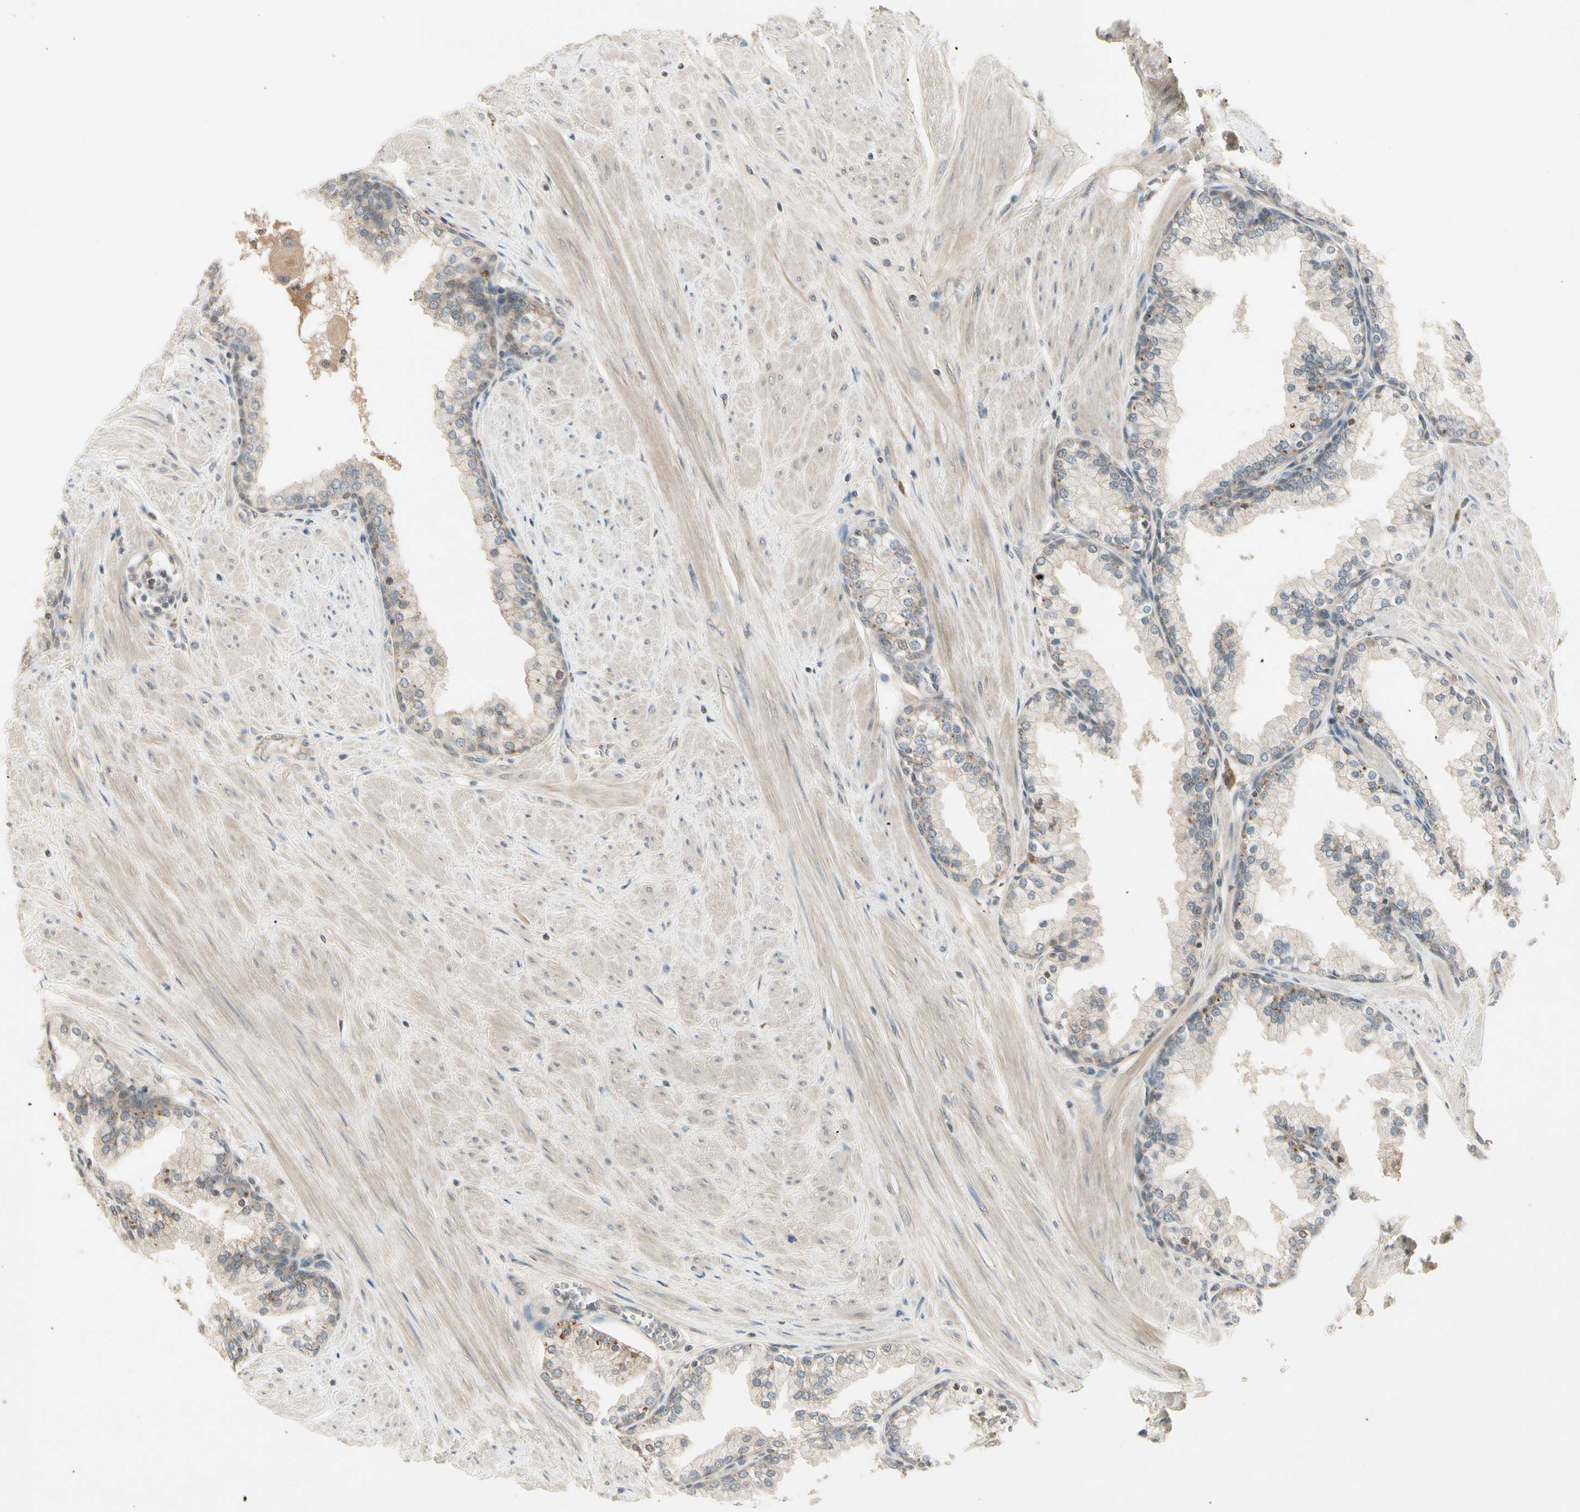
{"staining": {"intensity": "weak", "quantity": ">75%", "location": "cytoplasmic/membranous"}, "tissue": "prostate", "cell_type": "Glandular cells", "image_type": "normal", "snomed": [{"axis": "morphology", "description": "Normal tissue, NOS"}, {"axis": "topography", "description": "Prostate"}], "caption": "Immunohistochemical staining of normal prostate exhibits weak cytoplasmic/membranous protein positivity in about >75% of glandular cells.", "gene": "CCL4", "patient": {"sex": "male", "age": 51}}